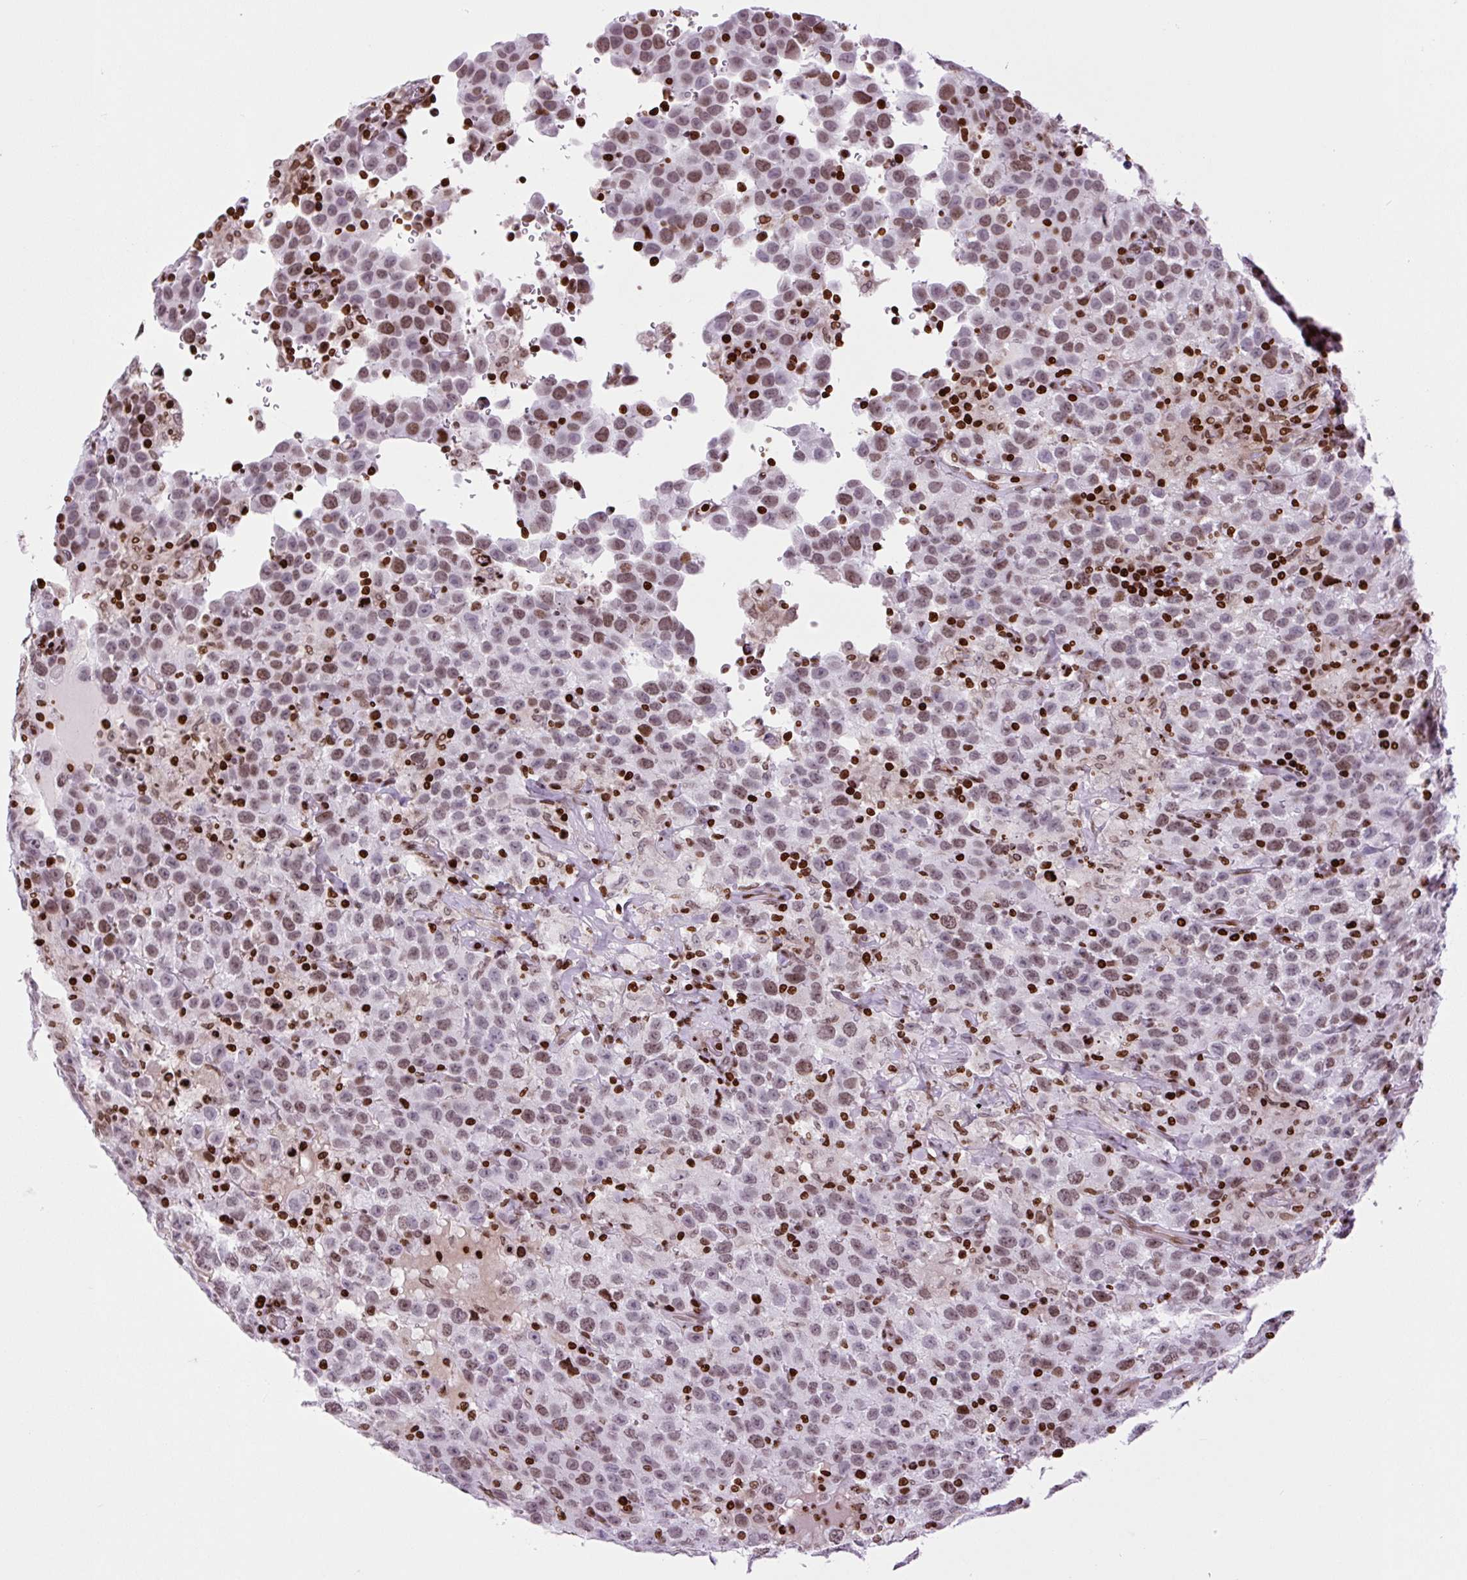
{"staining": {"intensity": "moderate", "quantity": ">75%", "location": "nuclear"}, "tissue": "testis cancer", "cell_type": "Tumor cells", "image_type": "cancer", "snomed": [{"axis": "morphology", "description": "Seminoma, NOS"}, {"axis": "topography", "description": "Testis"}], "caption": "Tumor cells display moderate nuclear staining in approximately >75% of cells in testis cancer (seminoma). (IHC, brightfield microscopy, high magnification).", "gene": "H1-3", "patient": {"sex": "male", "age": 41}}